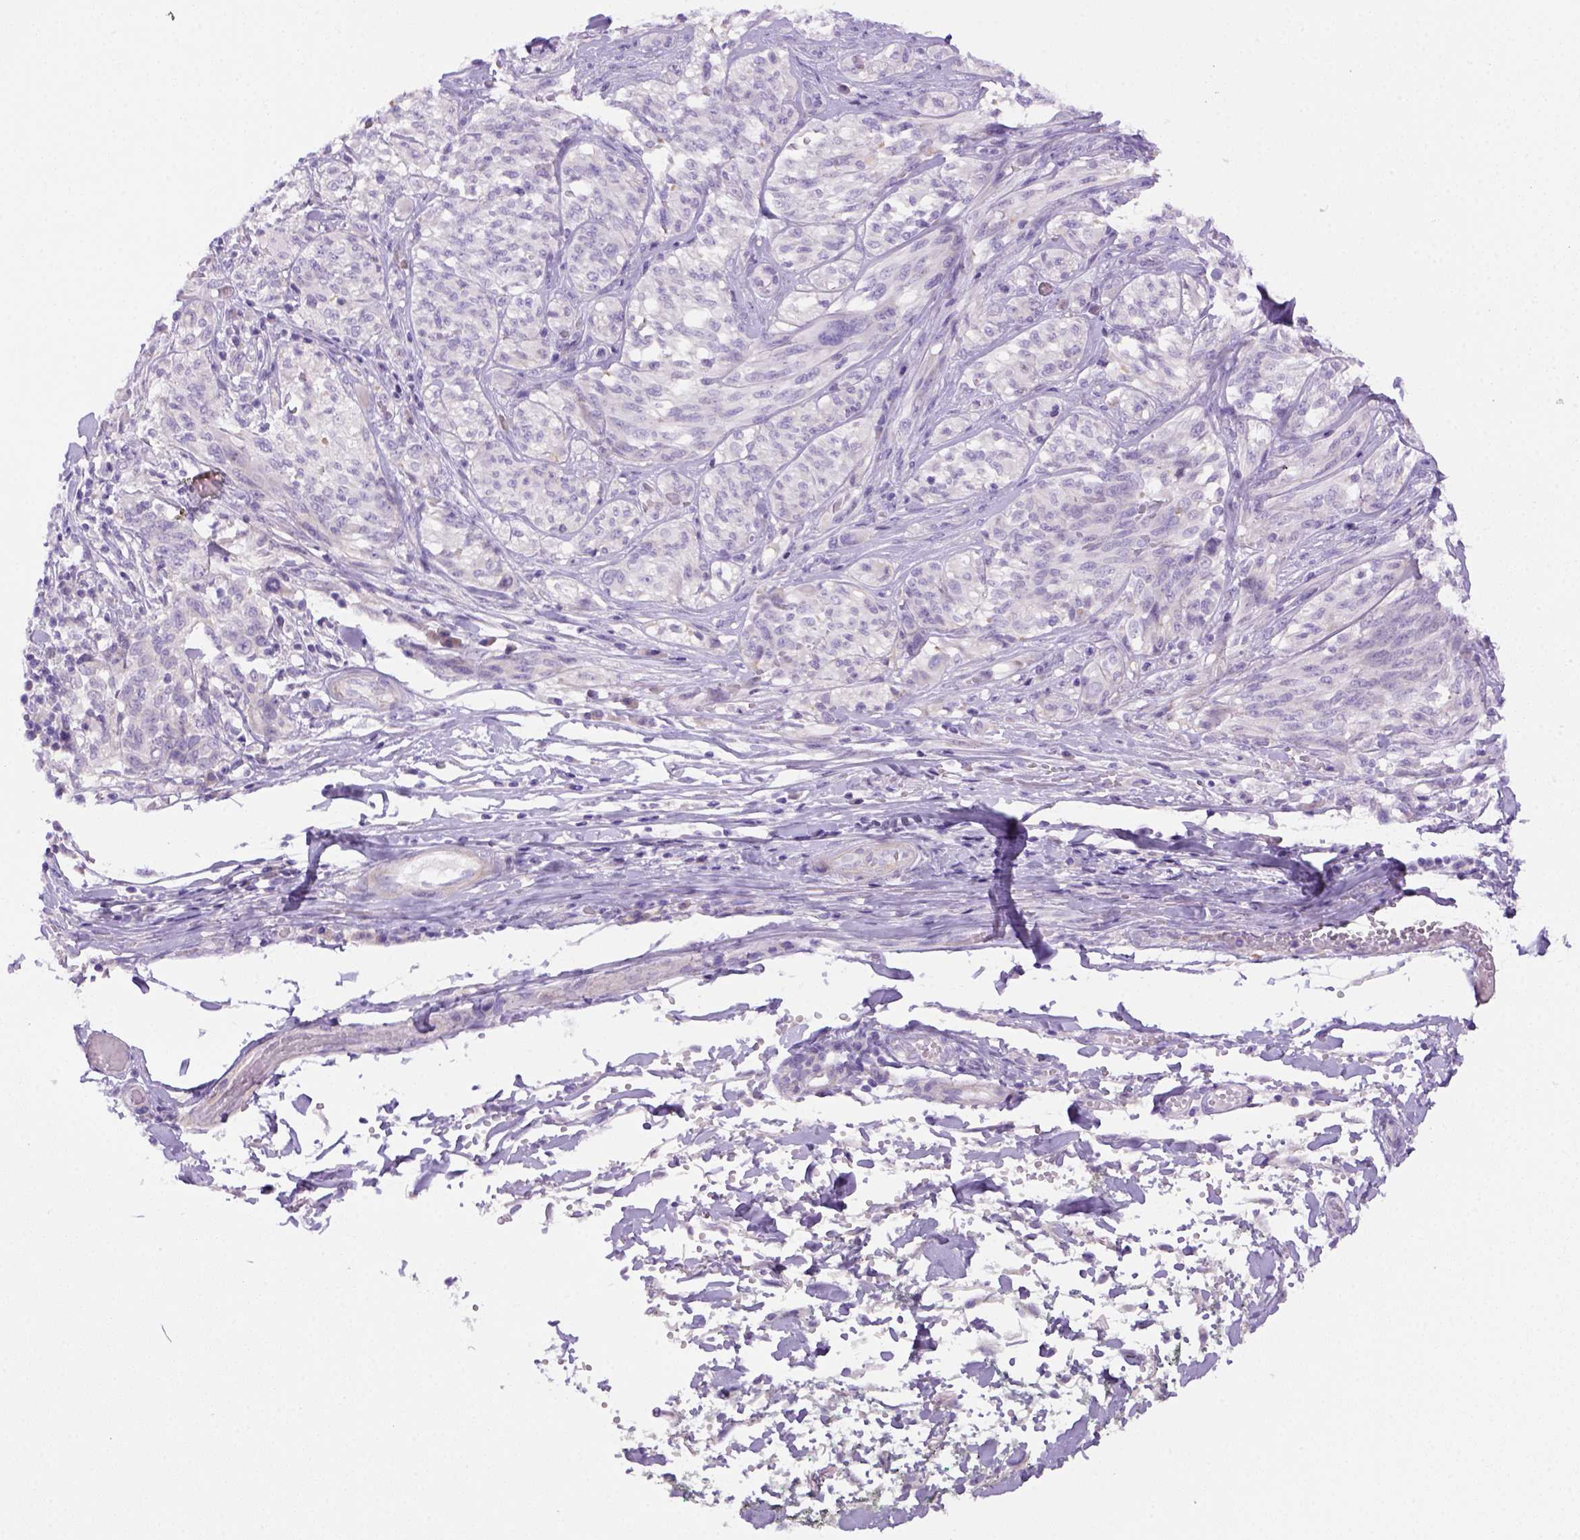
{"staining": {"intensity": "negative", "quantity": "none", "location": "none"}, "tissue": "melanoma", "cell_type": "Tumor cells", "image_type": "cancer", "snomed": [{"axis": "morphology", "description": "Malignant melanoma, NOS"}, {"axis": "topography", "description": "Skin"}], "caption": "This is an IHC micrograph of human malignant melanoma. There is no staining in tumor cells.", "gene": "DNAH11", "patient": {"sex": "female", "age": 91}}